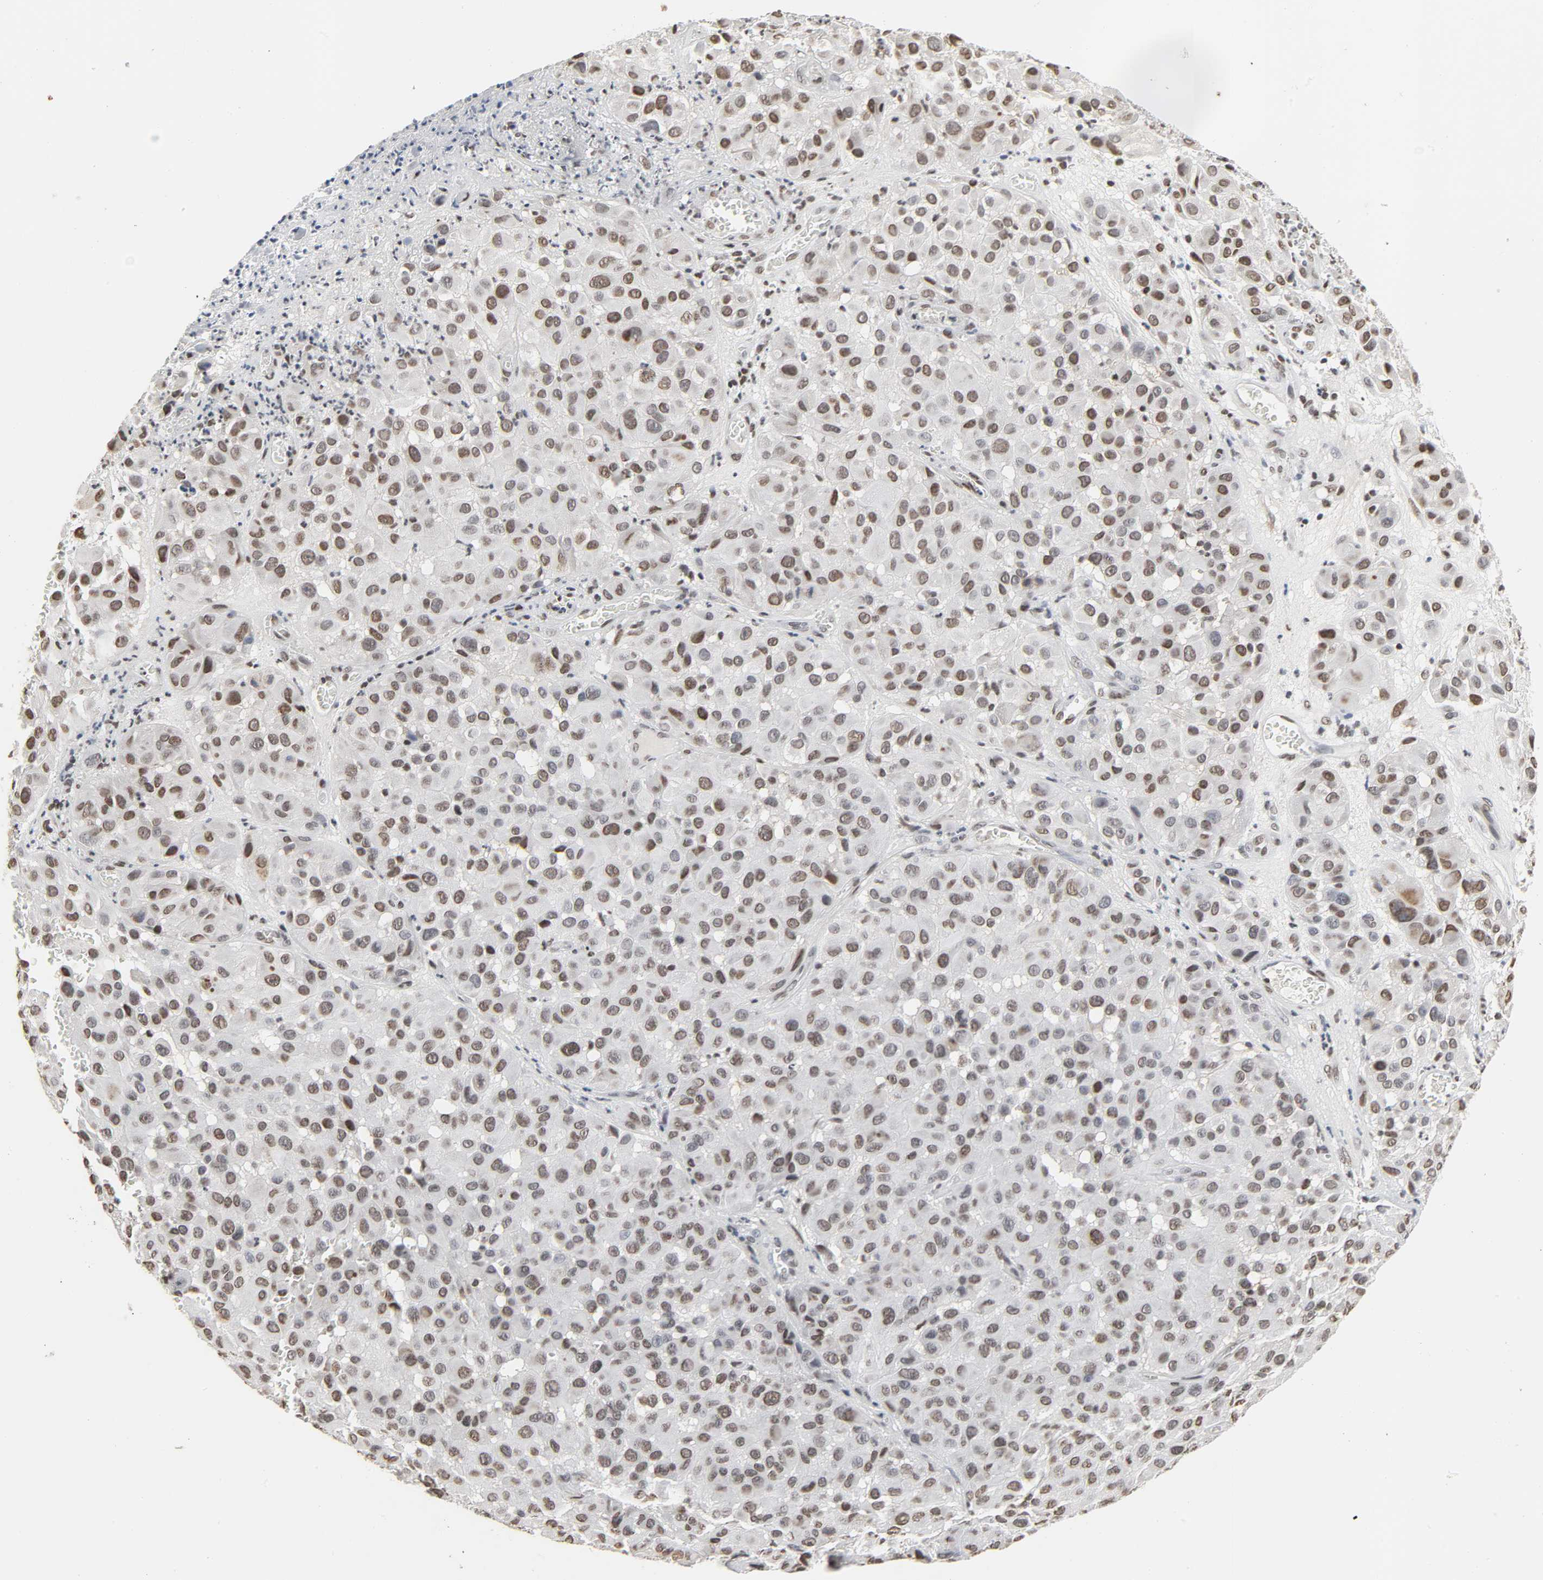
{"staining": {"intensity": "weak", "quantity": ">75%", "location": "nuclear"}, "tissue": "melanoma", "cell_type": "Tumor cells", "image_type": "cancer", "snomed": [{"axis": "morphology", "description": "Malignant melanoma, NOS"}, {"axis": "topography", "description": "Skin"}], "caption": "IHC of human malignant melanoma exhibits low levels of weak nuclear staining in approximately >75% of tumor cells. (Stains: DAB (3,3'-diaminobenzidine) in brown, nuclei in blue, Microscopy: brightfield microscopy at high magnification).", "gene": "DAZAP1", "patient": {"sex": "female", "age": 21}}